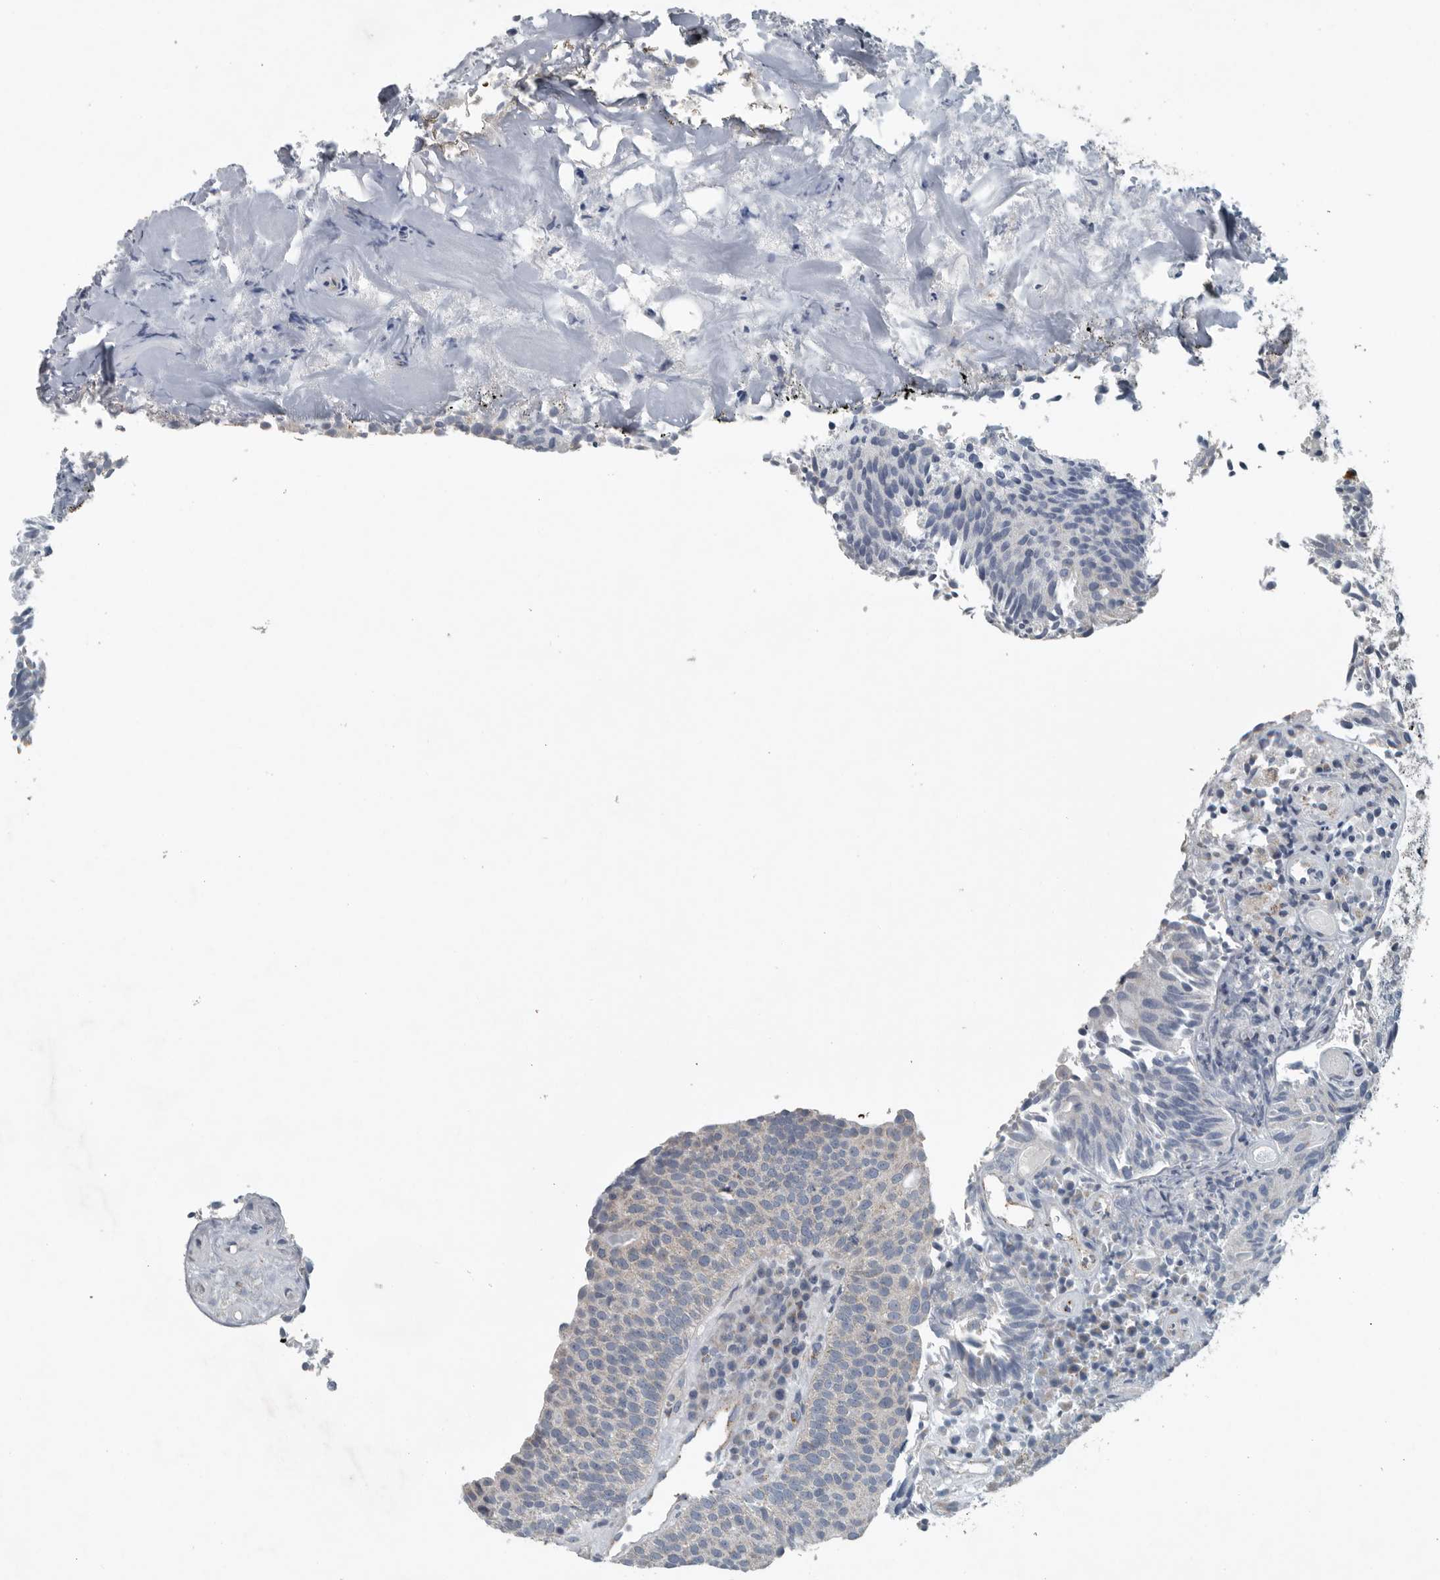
{"staining": {"intensity": "weak", "quantity": "25%-75%", "location": "cytoplasmic/membranous"}, "tissue": "urothelial cancer", "cell_type": "Tumor cells", "image_type": "cancer", "snomed": [{"axis": "morphology", "description": "Urothelial carcinoma, Low grade"}, {"axis": "topography", "description": "Urinary bladder"}], "caption": "Protein staining reveals weak cytoplasmic/membranous staining in about 25%-75% of tumor cells in low-grade urothelial carcinoma.", "gene": "MPP3", "patient": {"sex": "male", "age": 86}}